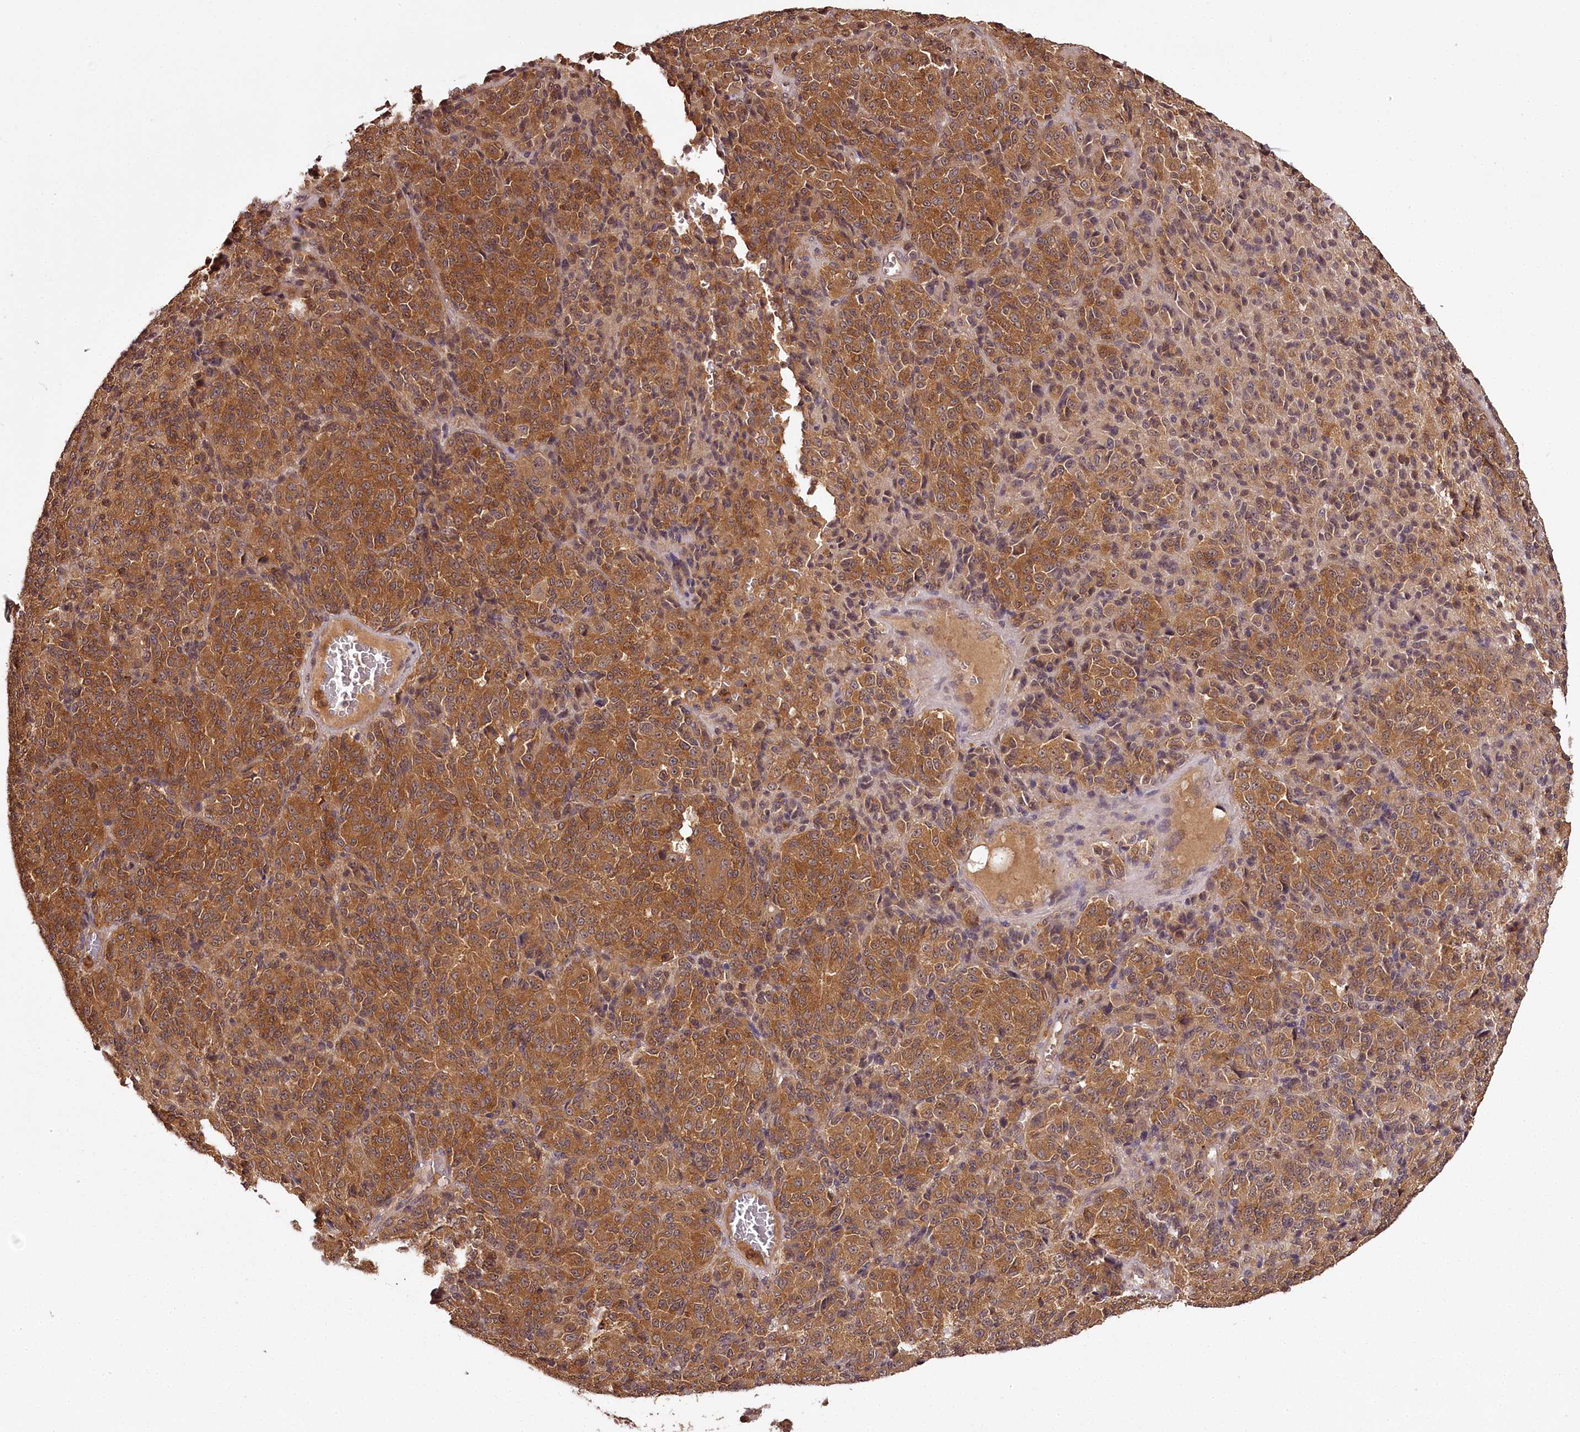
{"staining": {"intensity": "moderate", "quantity": ">75%", "location": "cytoplasmic/membranous"}, "tissue": "melanoma", "cell_type": "Tumor cells", "image_type": "cancer", "snomed": [{"axis": "morphology", "description": "Malignant melanoma, Metastatic site"}, {"axis": "topography", "description": "Brain"}], "caption": "Tumor cells demonstrate medium levels of moderate cytoplasmic/membranous expression in about >75% of cells in human melanoma. Using DAB (brown) and hematoxylin (blue) stains, captured at high magnification using brightfield microscopy.", "gene": "TTC12", "patient": {"sex": "female", "age": 56}}